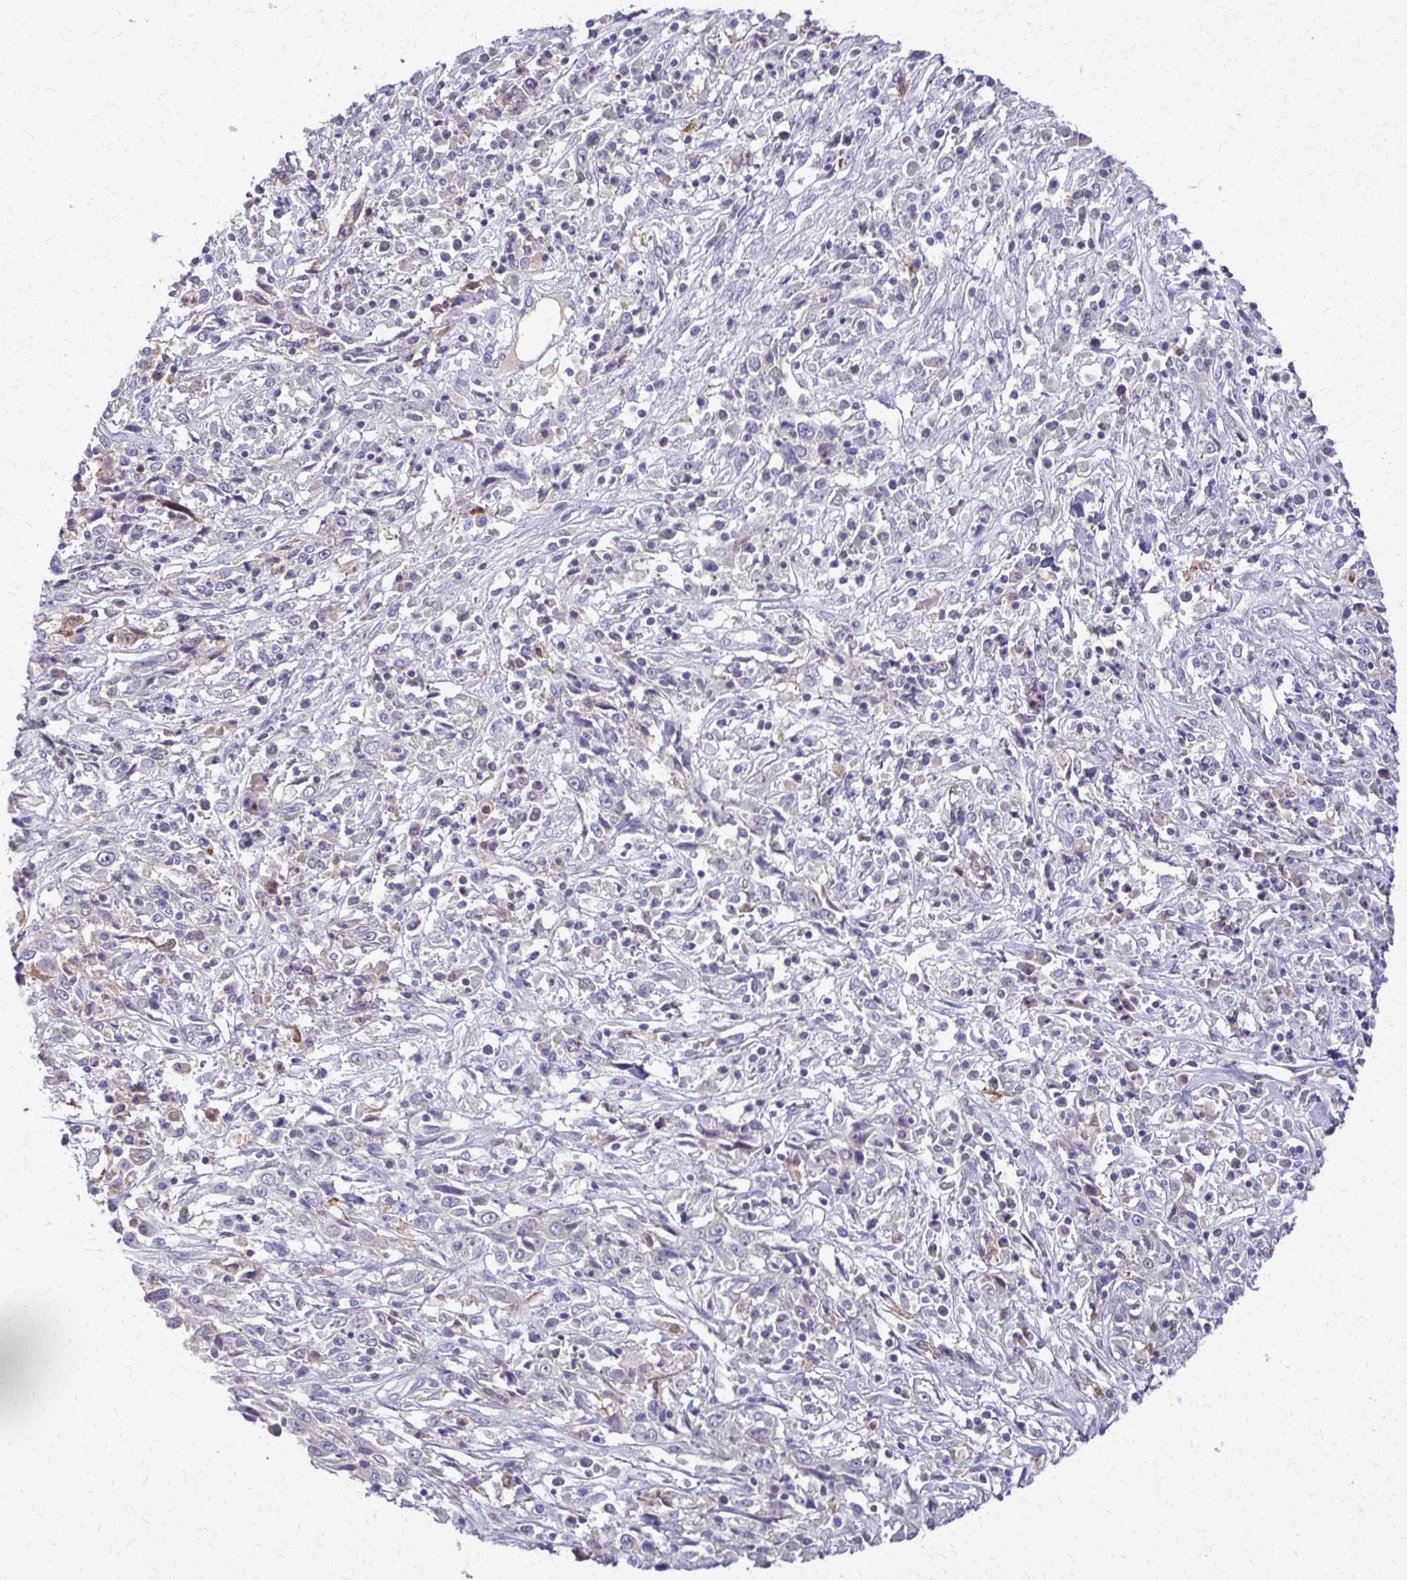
{"staining": {"intensity": "negative", "quantity": "none", "location": "none"}, "tissue": "cervical cancer", "cell_type": "Tumor cells", "image_type": "cancer", "snomed": [{"axis": "morphology", "description": "Adenocarcinoma, NOS"}, {"axis": "topography", "description": "Cervix"}], "caption": "Image shows no protein positivity in tumor cells of cervical cancer (adenocarcinoma) tissue.", "gene": "OR4M1", "patient": {"sex": "female", "age": 40}}